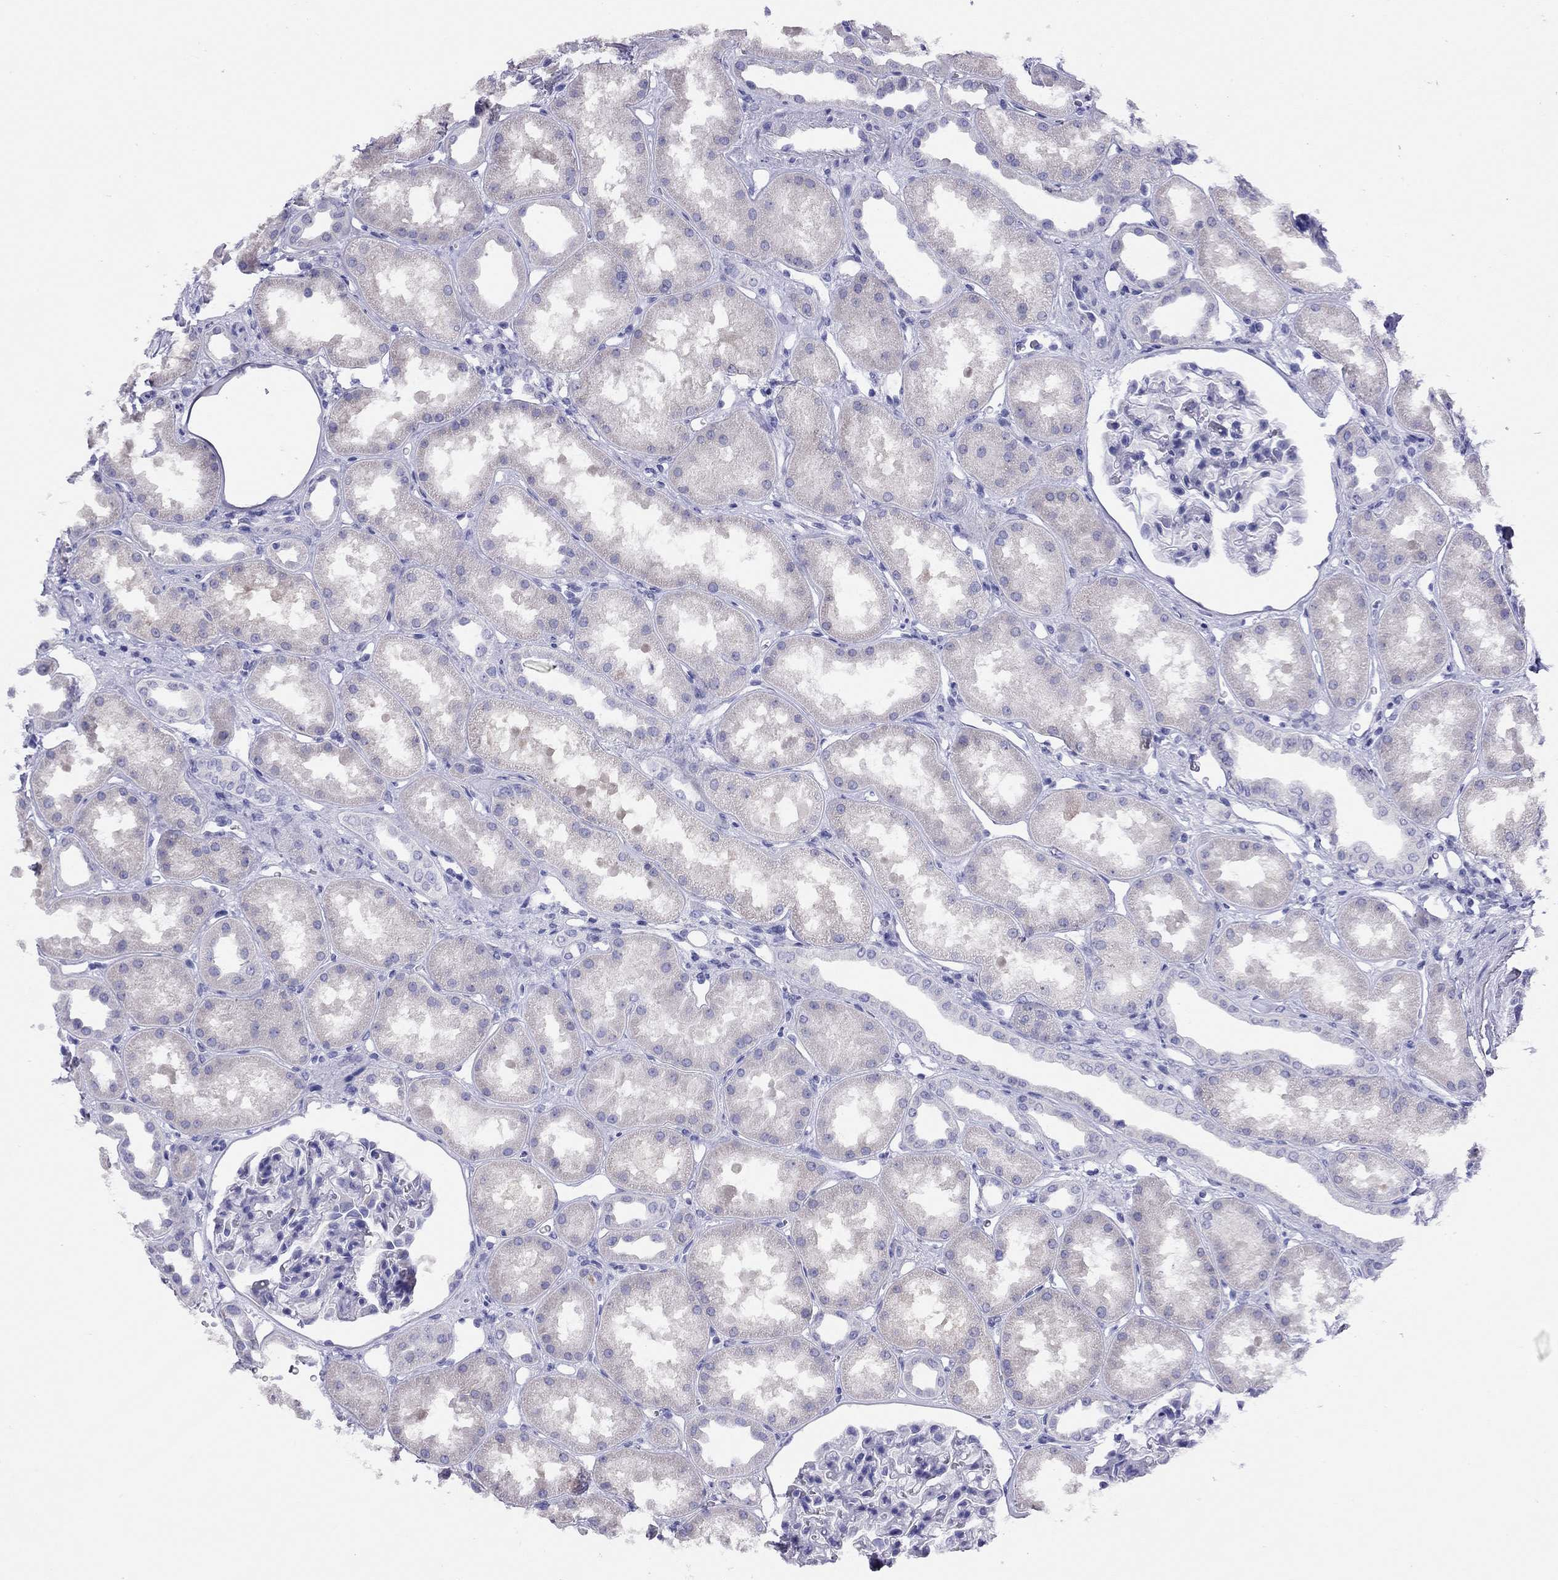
{"staining": {"intensity": "negative", "quantity": "none", "location": "none"}, "tissue": "kidney", "cell_type": "Cells in glomeruli", "image_type": "normal", "snomed": [{"axis": "morphology", "description": "Normal tissue, NOS"}, {"axis": "topography", "description": "Kidney"}], "caption": "Cells in glomeruli are negative for brown protein staining in benign kidney. (DAB IHC, high magnification).", "gene": "LRIT2", "patient": {"sex": "male", "age": 61}}